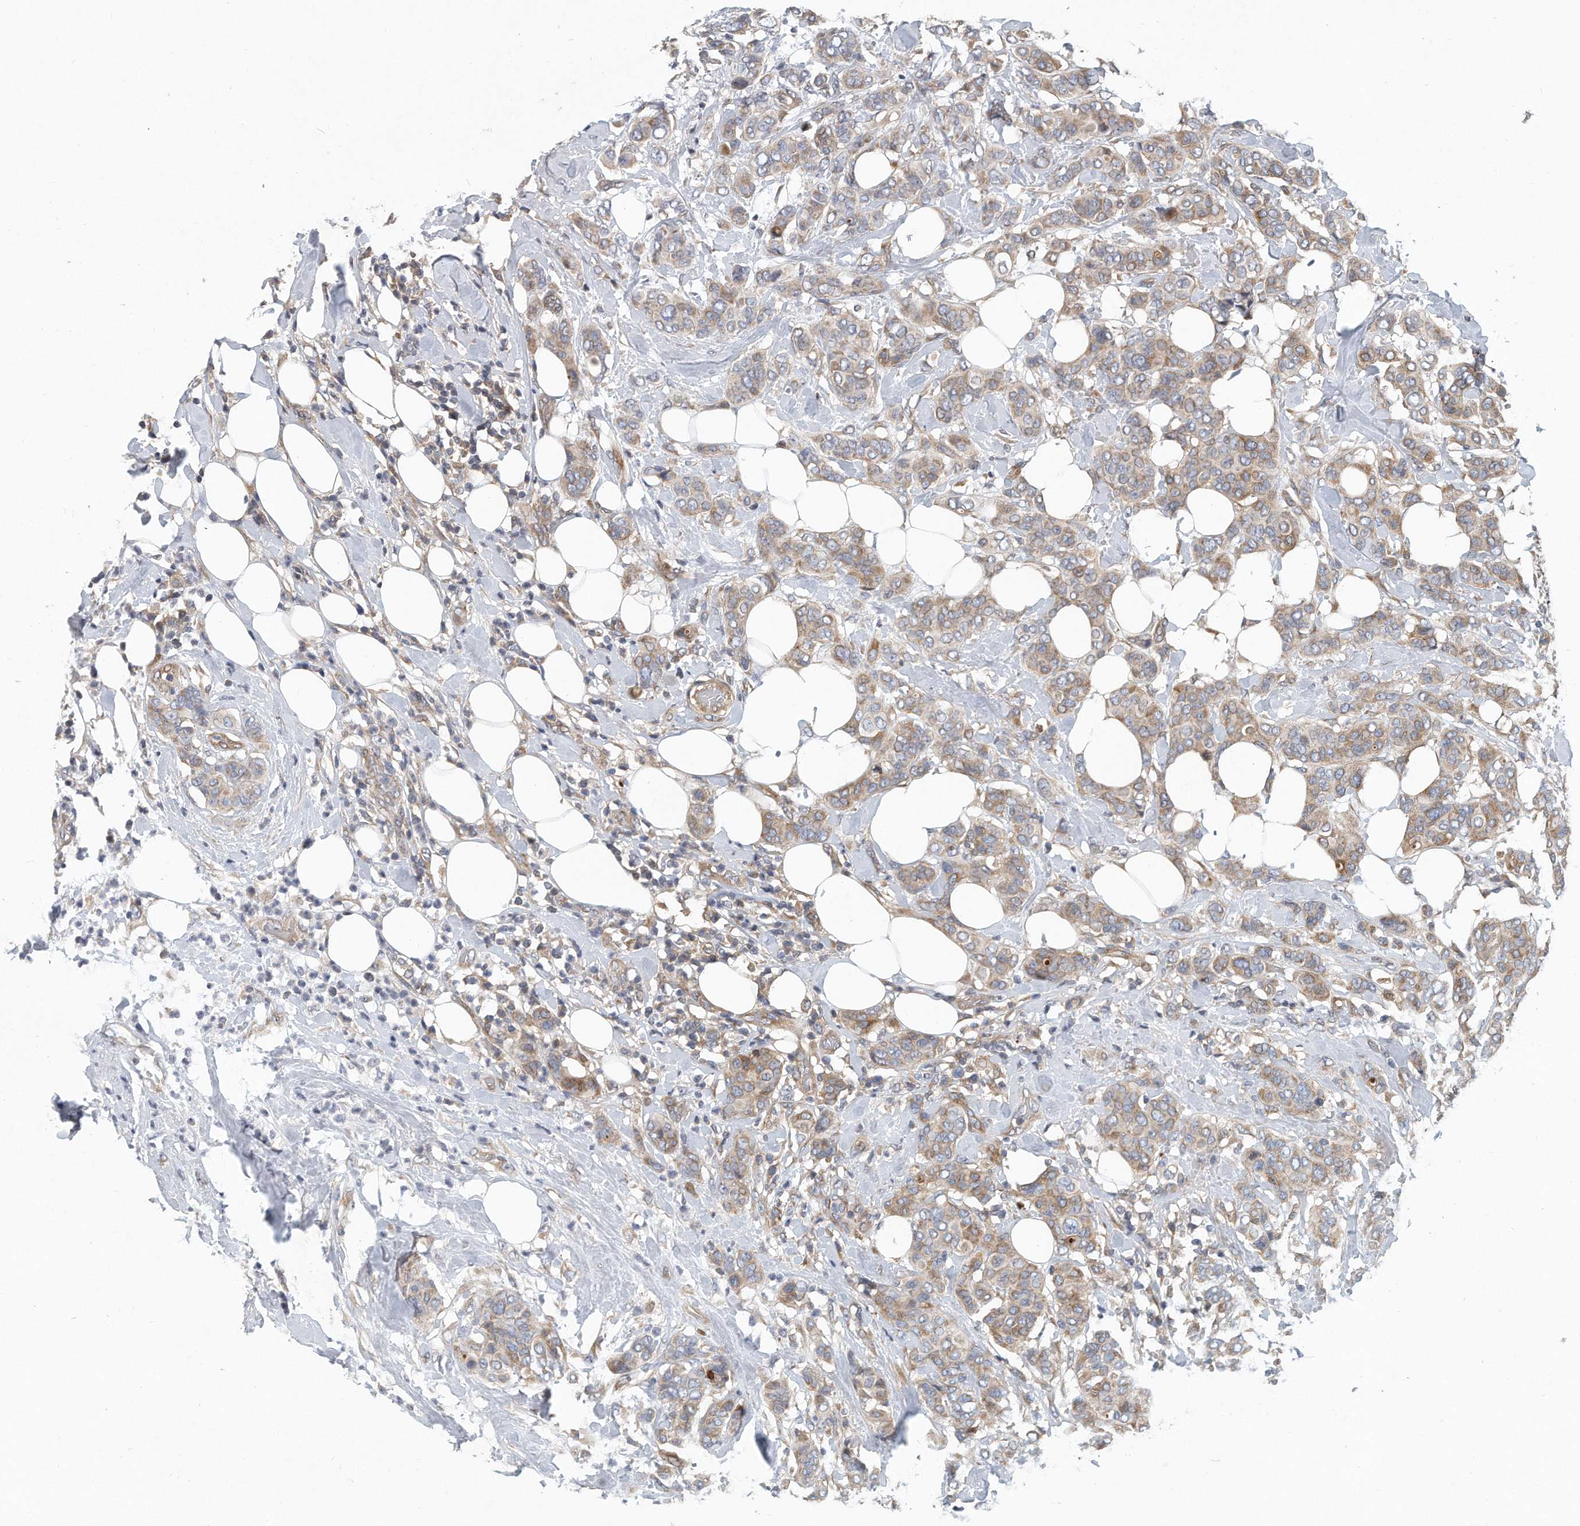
{"staining": {"intensity": "moderate", "quantity": ">75%", "location": "cytoplasmic/membranous"}, "tissue": "breast cancer", "cell_type": "Tumor cells", "image_type": "cancer", "snomed": [{"axis": "morphology", "description": "Lobular carcinoma"}, {"axis": "topography", "description": "Breast"}], "caption": "Brown immunohistochemical staining in human breast cancer exhibits moderate cytoplasmic/membranous staining in about >75% of tumor cells.", "gene": "PCDH8", "patient": {"sex": "female", "age": 51}}